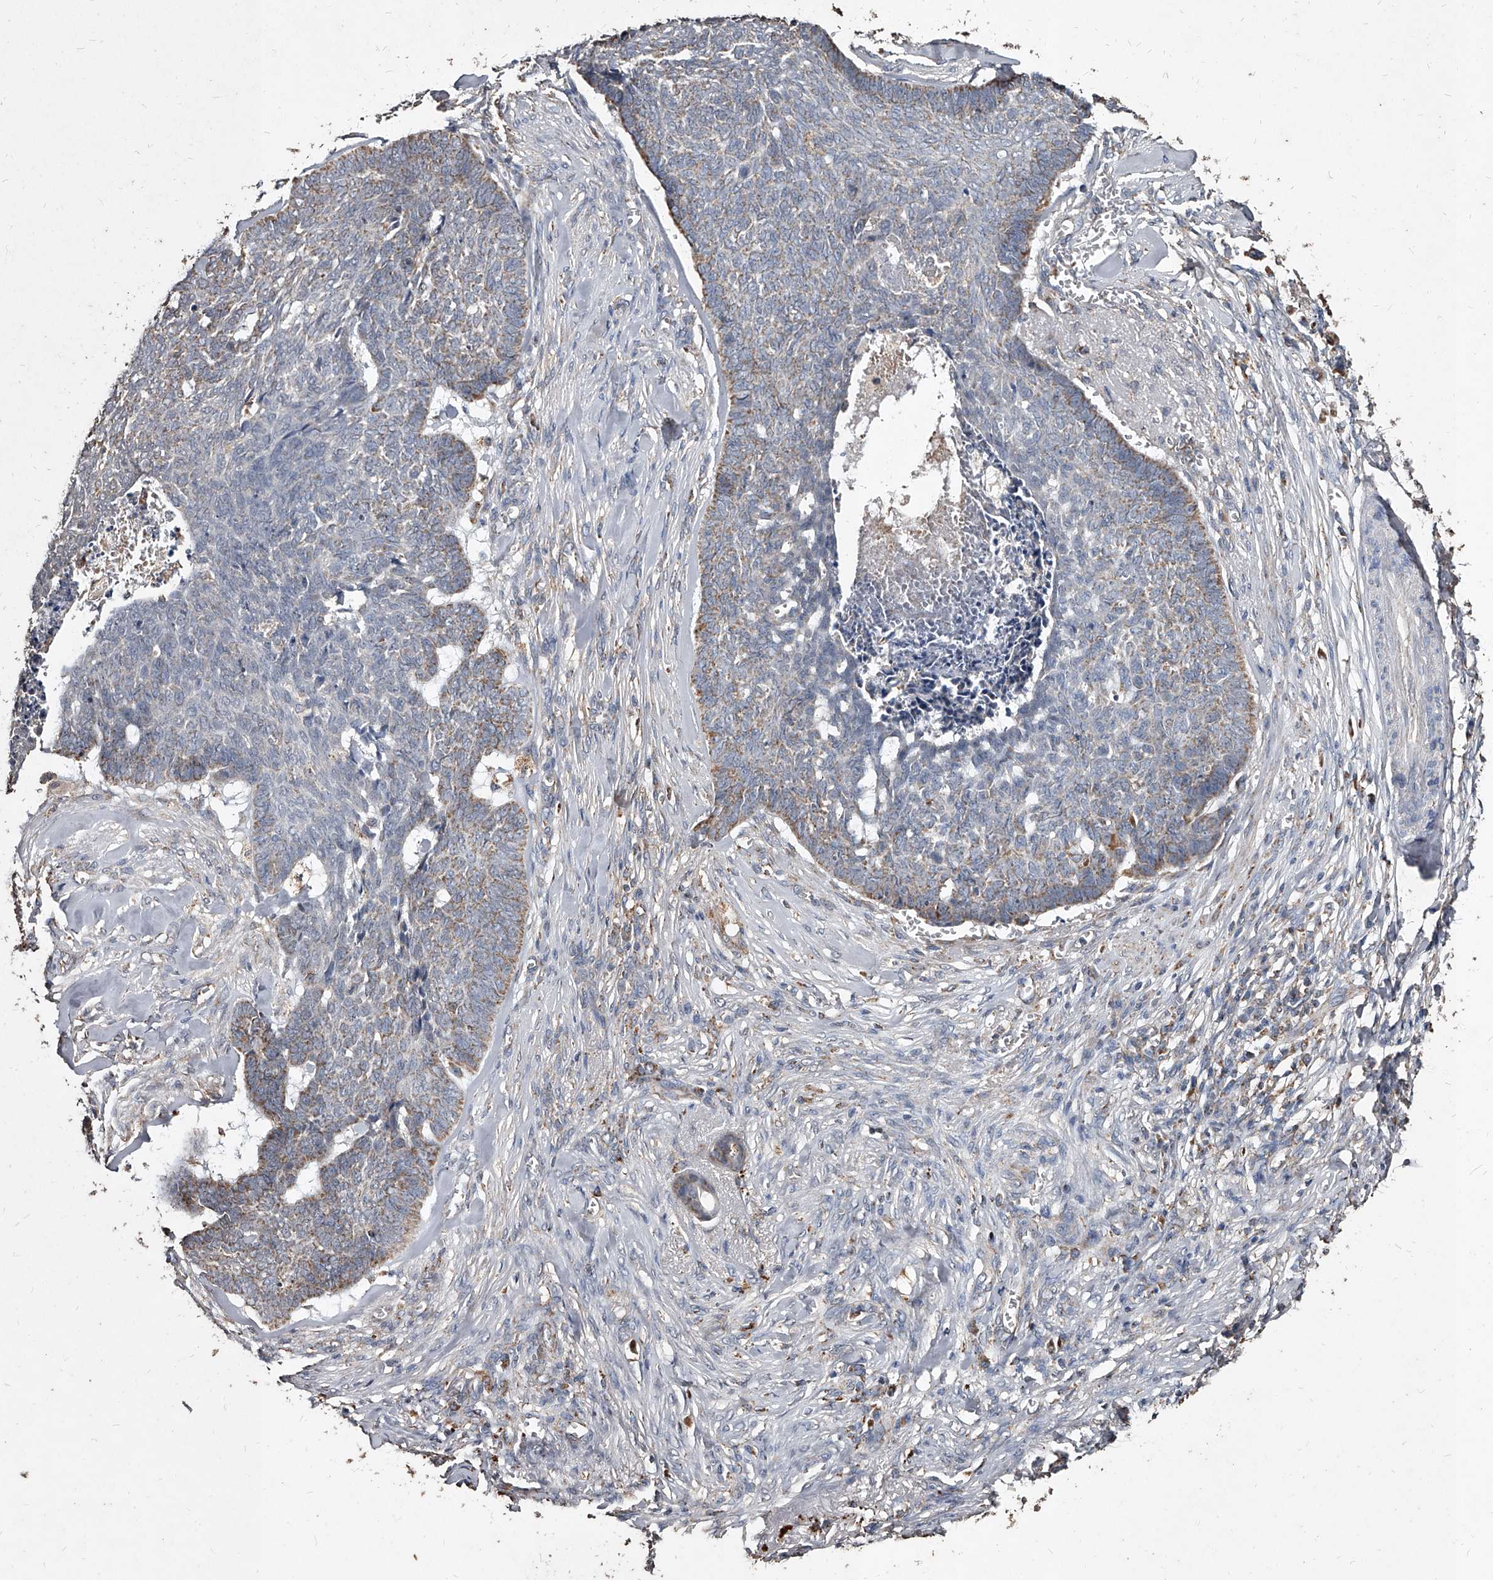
{"staining": {"intensity": "weak", "quantity": "25%-75%", "location": "cytoplasmic/membranous"}, "tissue": "skin cancer", "cell_type": "Tumor cells", "image_type": "cancer", "snomed": [{"axis": "morphology", "description": "Basal cell carcinoma"}, {"axis": "topography", "description": "Skin"}], "caption": "High-magnification brightfield microscopy of basal cell carcinoma (skin) stained with DAB (3,3'-diaminobenzidine) (brown) and counterstained with hematoxylin (blue). tumor cells exhibit weak cytoplasmic/membranous positivity is identified in about25%-75% of cells.", "gene": "GPR183", "patient": {"sex": "male", "age": 84}}